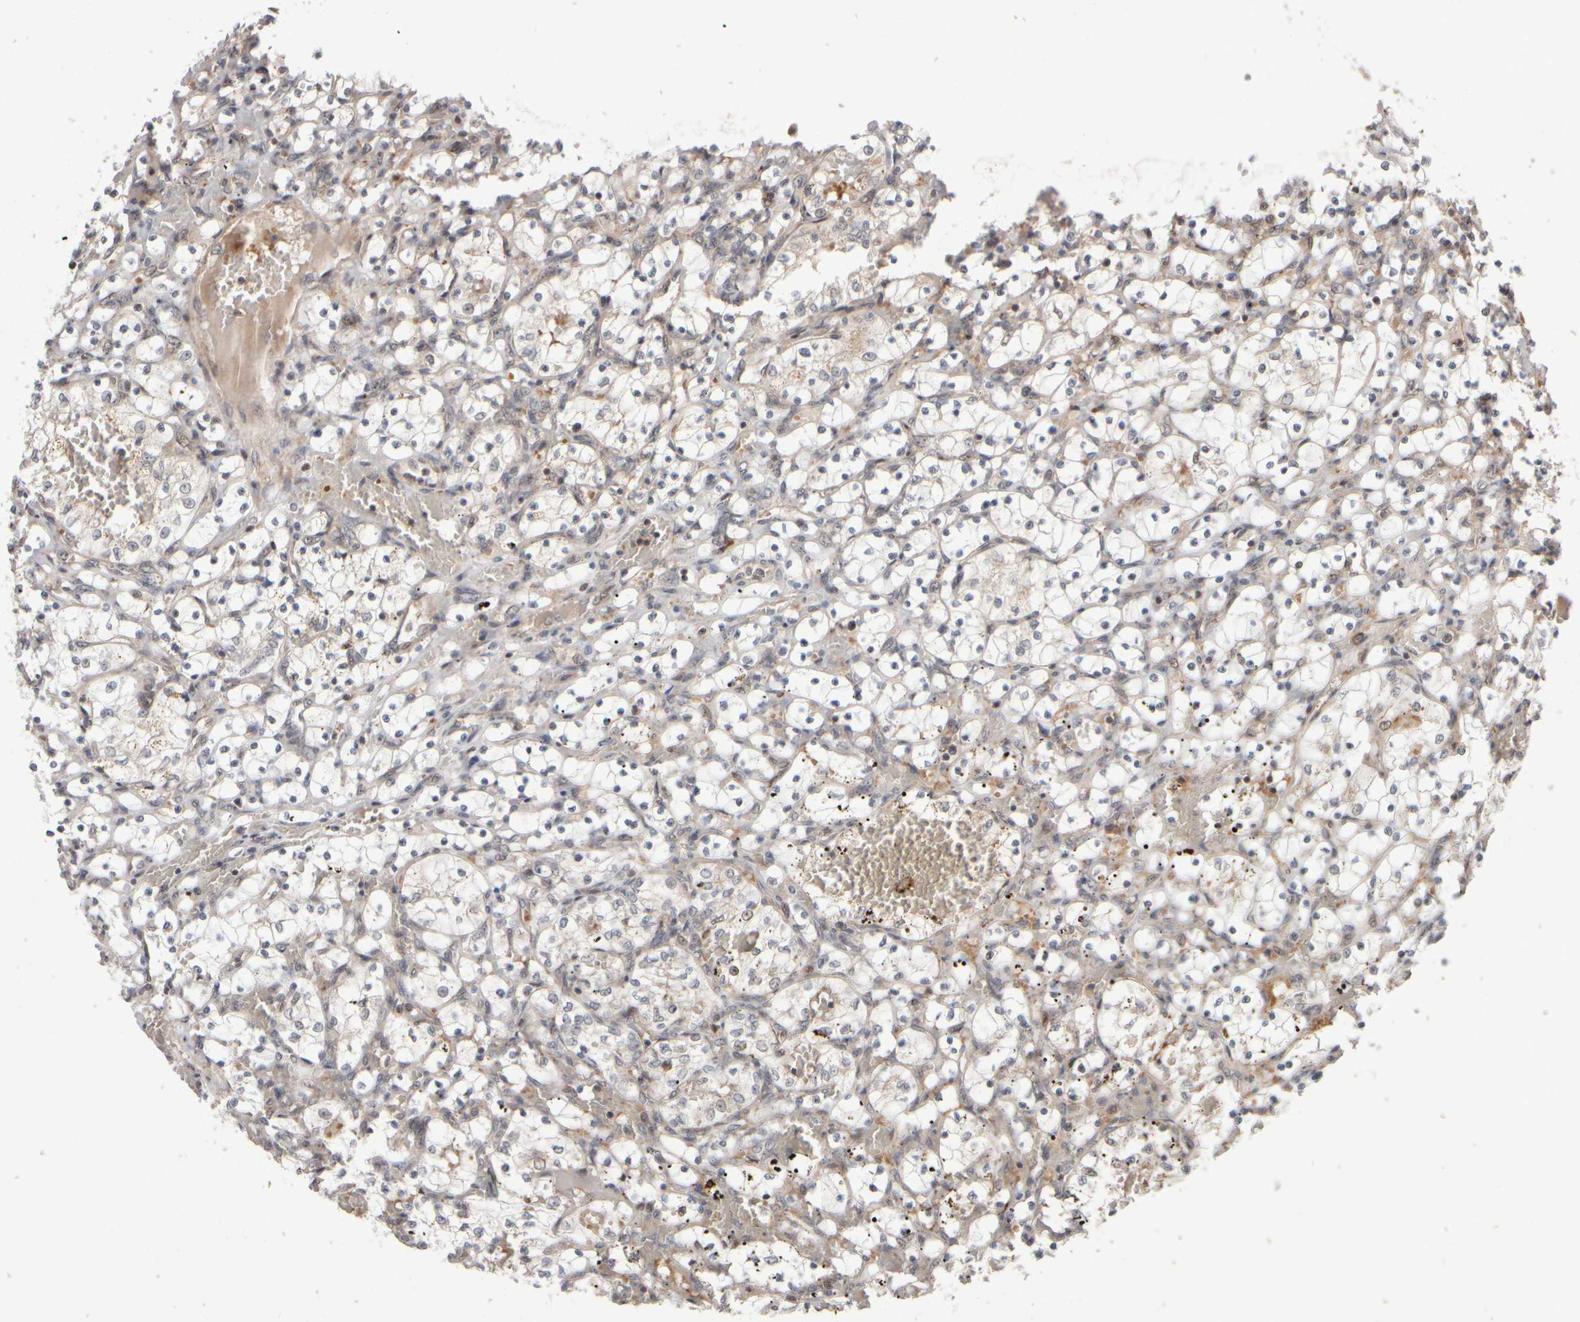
{"staining": {"intensity": "weak", "quantity": "<25%", "location": "cytoplasmic/membranous"}, "tissue": "renal cancer", "cell_type": "Tumor cells", "image_type": "cancer", "snomed": [{"axis": "morphology", "description": "Adenocarcinoma, NOS"}, {"axis": "topography", "description": "Kidney"}], "caption": "Tumor cells are negative for brown protein staining in renal cancer (adenocarcinoma). Brightfield microscopy of immunohistochemistry (IHC) stained with DAB (3,3'-diaminobenzidine) (brown) and hematoxylin (blue), captured at high magnification.", "gene": "ABHD11", "patient": {"sex": "female", "age": 69}}